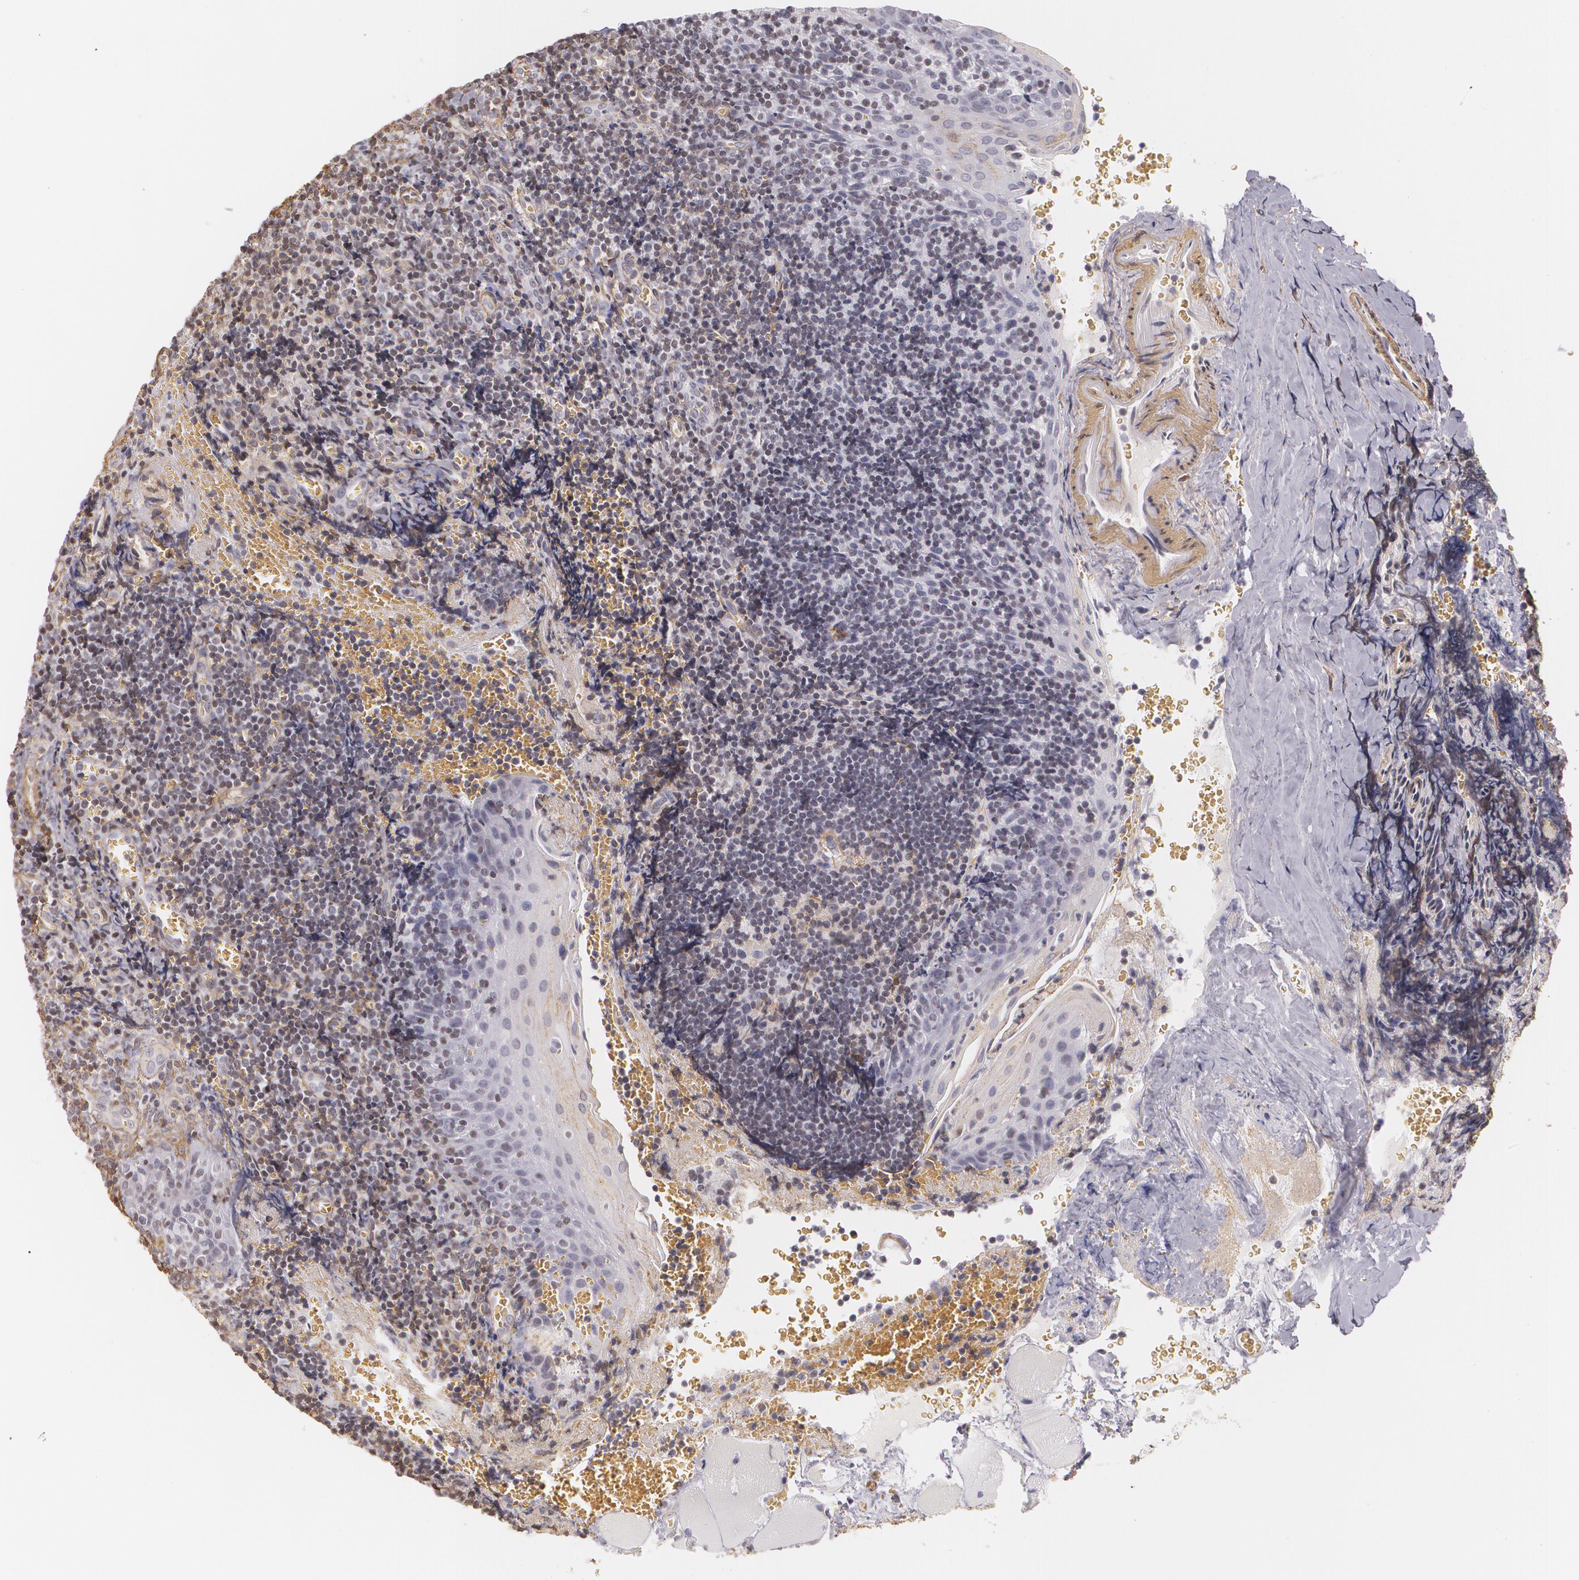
{"staining": {"intensity": "weak", "quantity": "<25%", "location": "cytoplasmic/membranous"}, "tissue": "tonsil", "cell_type": "Germinal center cells", "image_type": "normal", "snomed": [{"axis": "morphology", "description": "Normal tissue, NOS"}, {"axis": "topography", "description": "Tonsil"}], "caption": "This is an IHC image of unremarkable human tonsil. There is no staining in germinal center cells.", "gene": "VAMP1", "patient": {"sex": "male", "age": 20}}